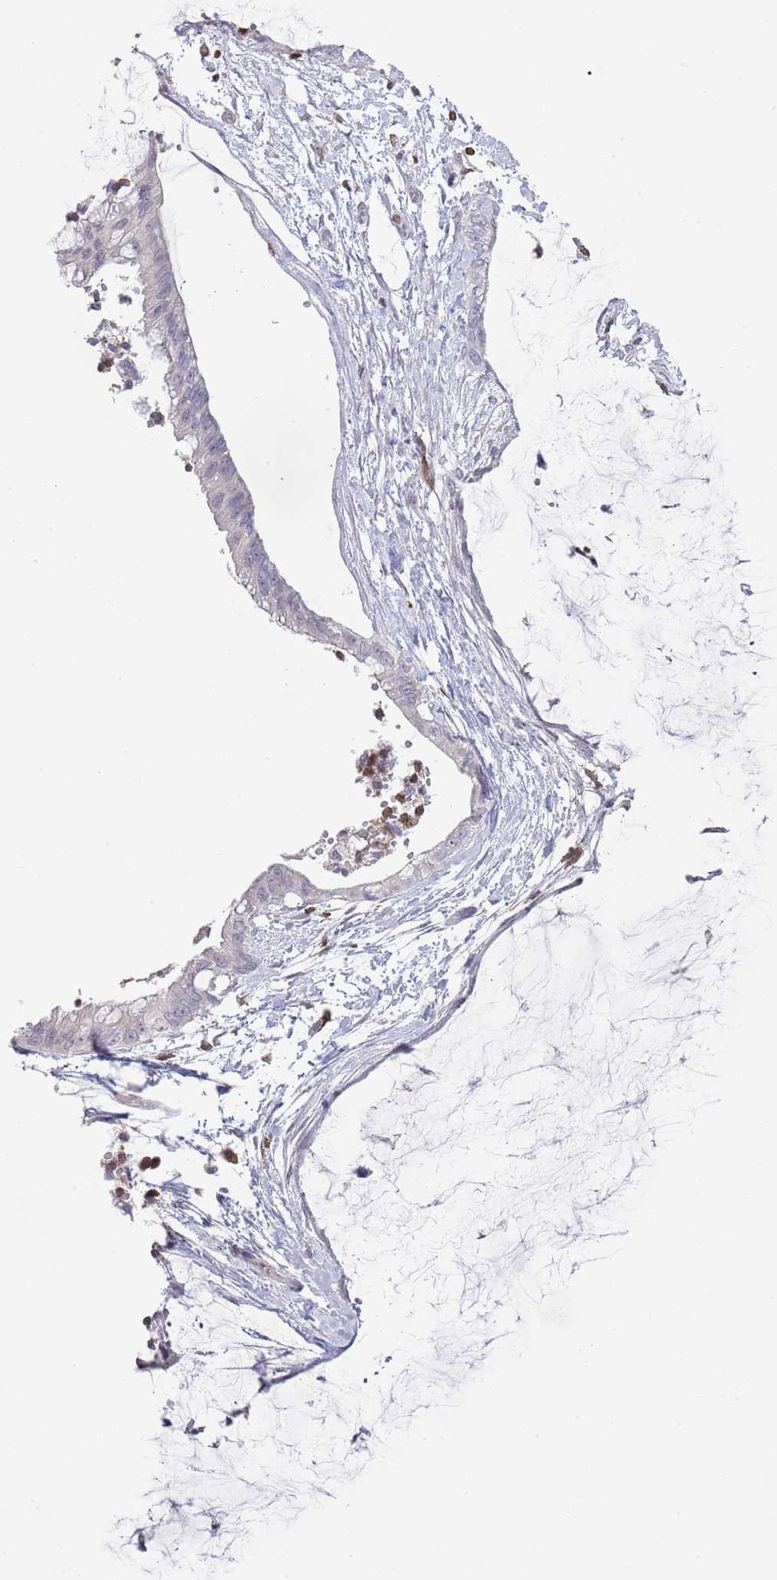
{"staining": {"intensity": "negative", "quantity": "none", "location": "none"}, "tissue": "ovarian cancer", "cell_type": "Tumor cells", "image_type": "cancer", "snomed": [{"axis": "morphology", "description": "Cystadenocarcinoma, mucinous, NOS"}, {"axis": "topography", "description": "Ovary"}], "caption": "Immunohistochemistry micrograph of mucinous cystadenocarcinoma (ovarian) stained for a protein (brown), which reveals no positivity in tumor cells. The staining was performed using DAB (3,3'-diaminobenzidine) to visualize the protein expression in brown, while the nuclei were stained in blue with hematoxylin (Magnification: 20x).", "gene": "LPXN", "patient": {"sex": "female", "age": 39}}